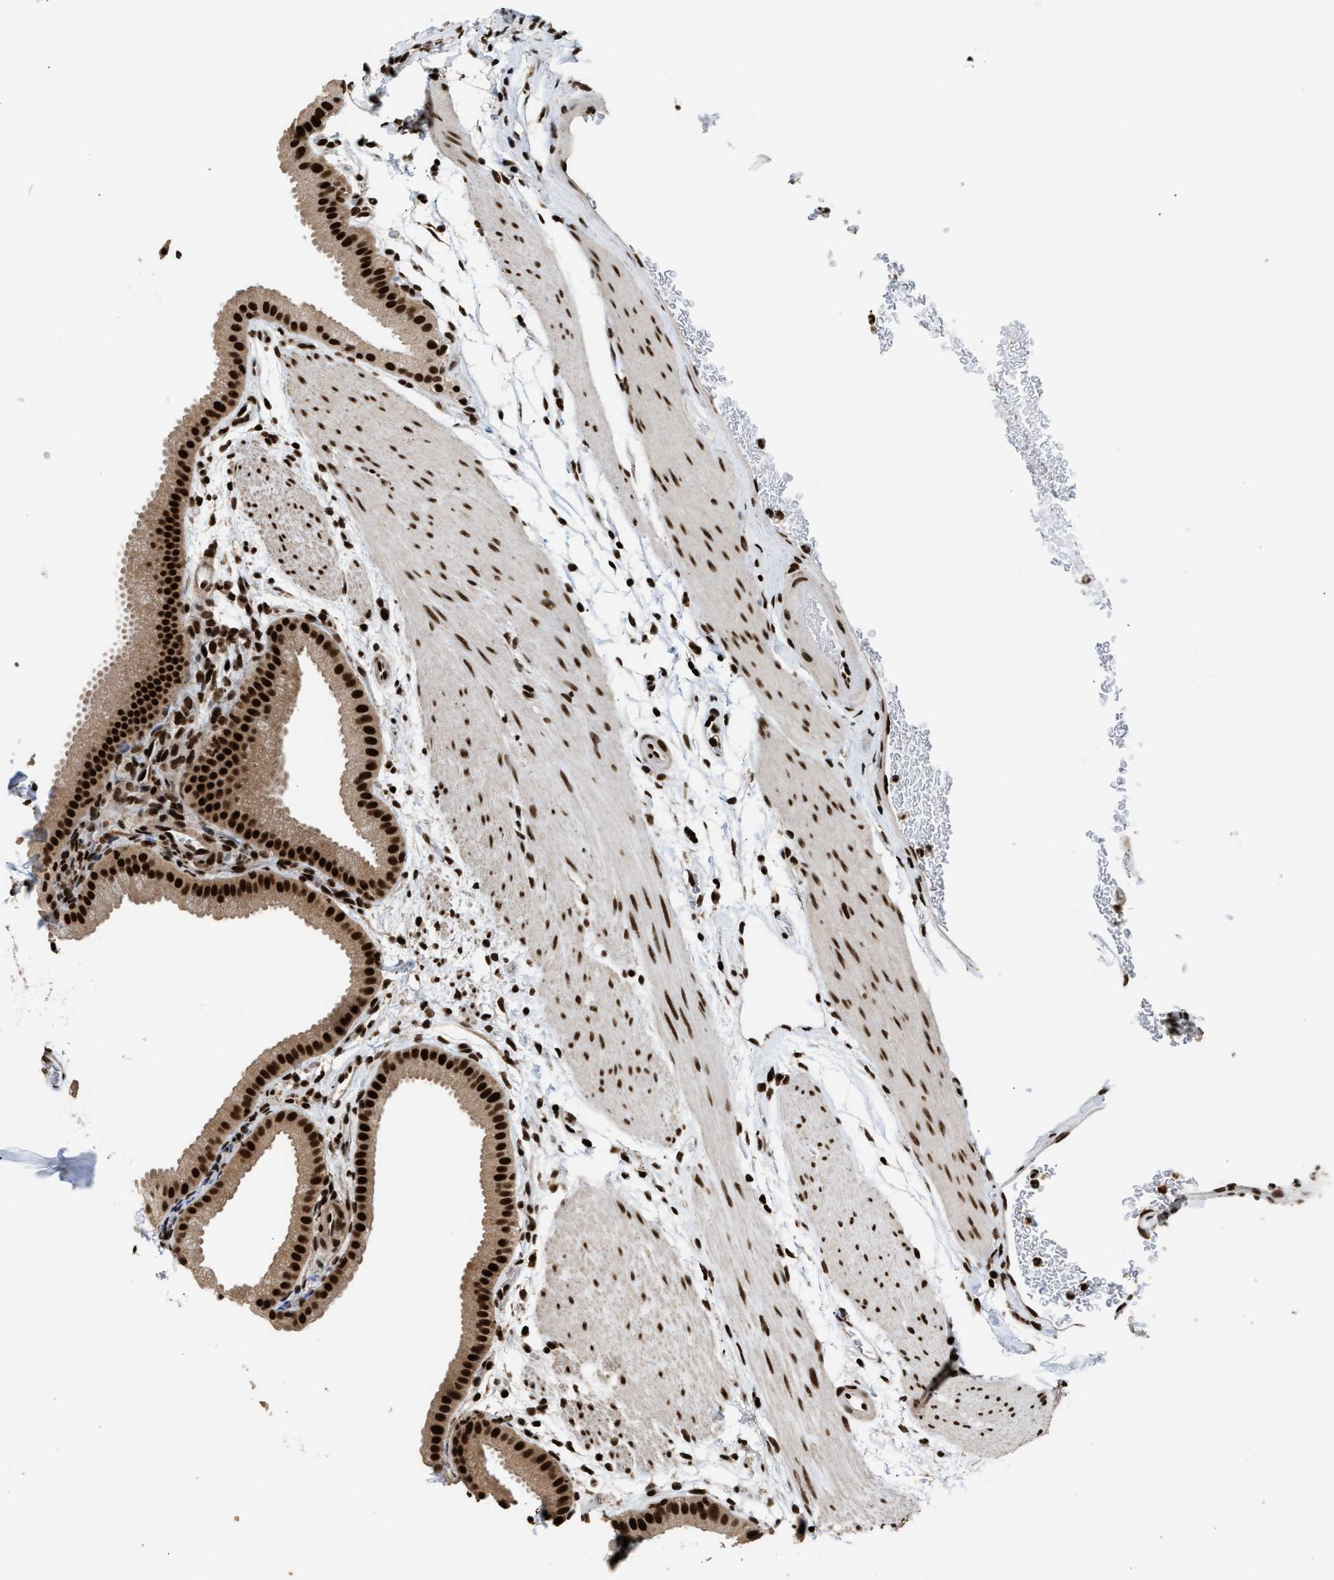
{"staining": {"intensity": "strong", "quantity": ">75%", "location": "cytoplasmic/membranous,nuclear"}, "tissue": "gallbladder", "cell_type": "Glandular cells", "image_type": "normal", "snomed": [{"axis": "morphology", "description": "Normal tissue, NOS"}, {"axis": "topography", "description": "Gallbladder"}], "caption": "Gallbladder stained with DAB (3,3'-diaminobenzidine) immunohistochemistry (IHC) displays high levels of strong cytoplasmic/membranous,nuclear expression in about >75% of glandular cells. (Brightfield microscopy of DAB IHC at high magnification).", "gene": "RAD21", "patient": {"sex": "female", "age": 64}}